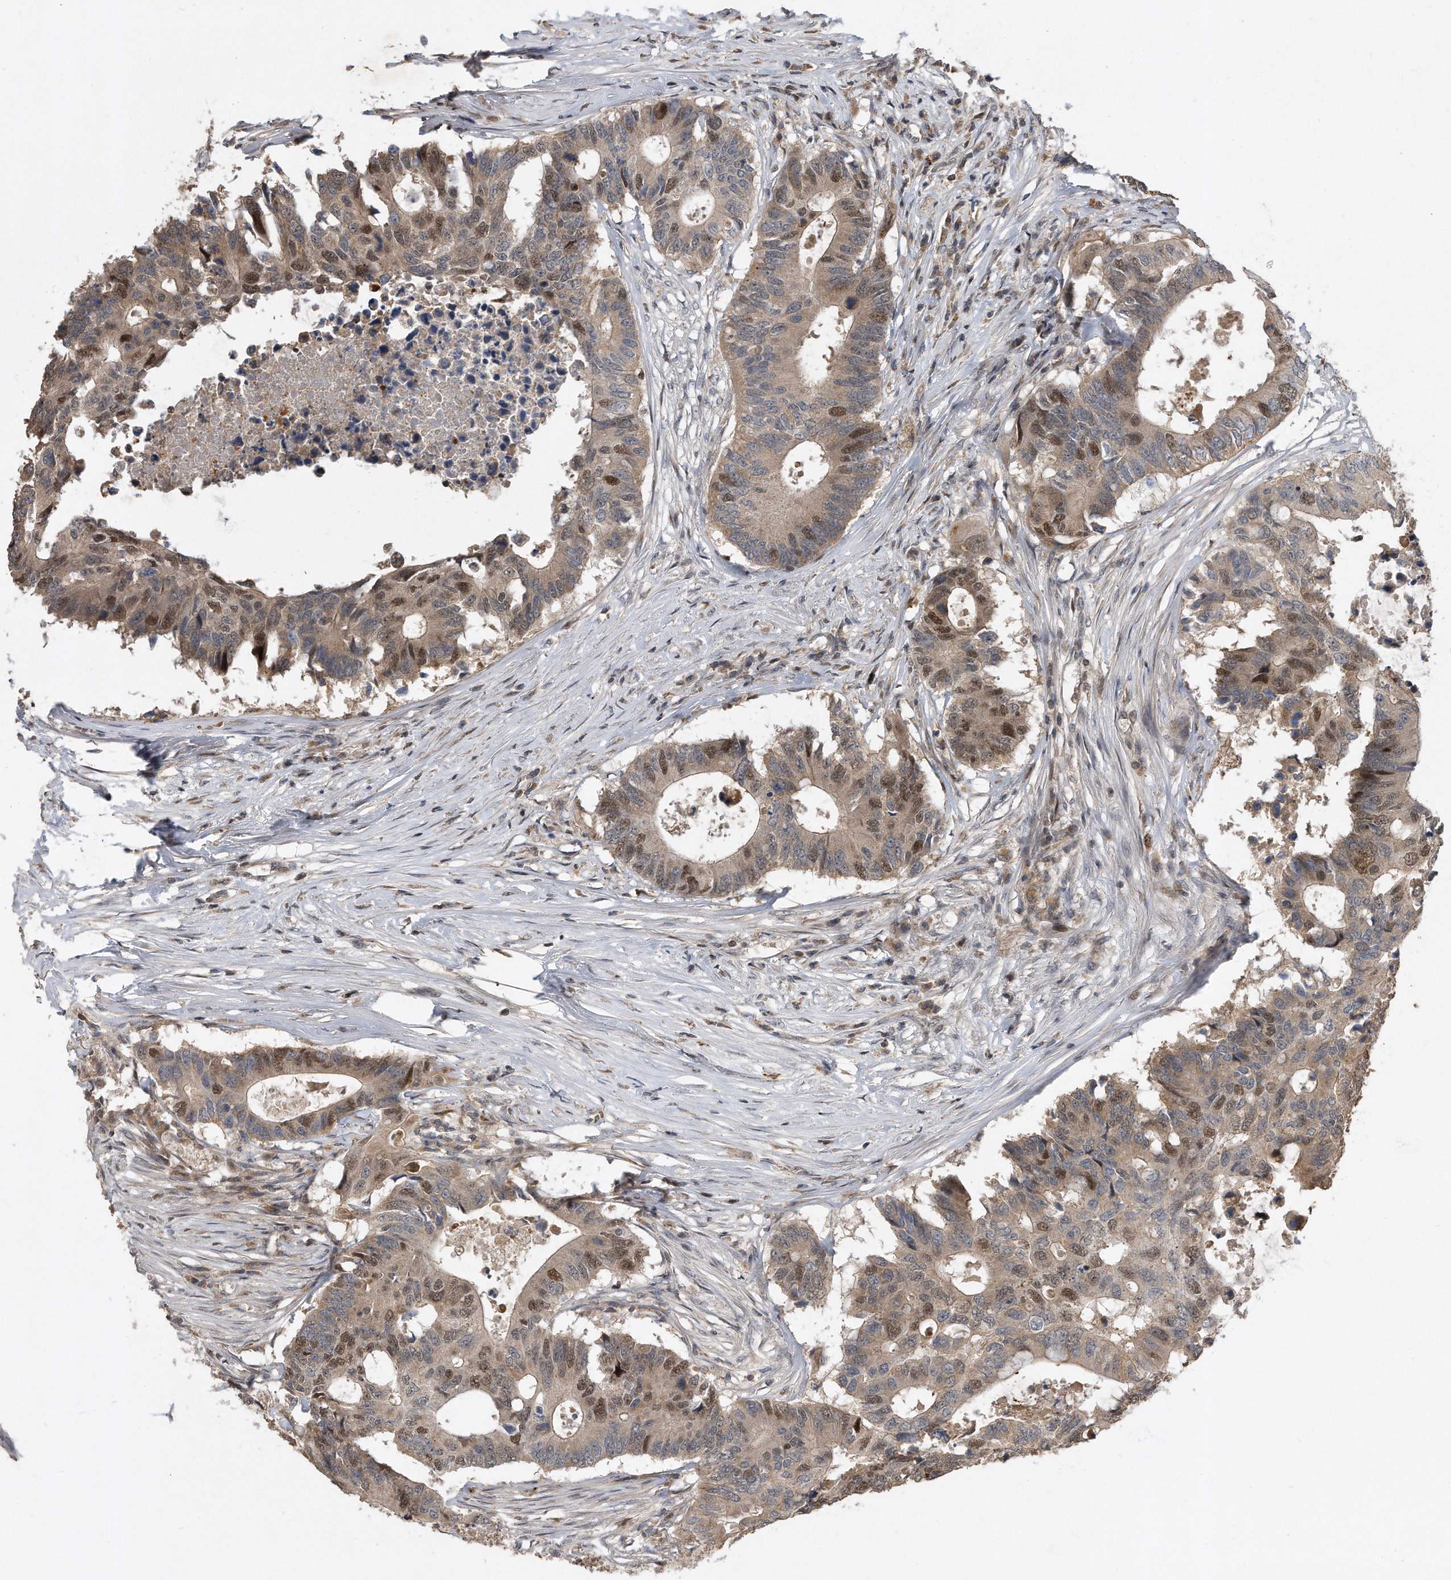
{"staining": {"intensity": "moderate", "quantity": ">75%", "location": "cytoplasmic/membranous,nuclear"}, "tissue": "colorectal cancer", "cell_type": "Tumor cells", "image_type": "cancer", "snomed": [{"axis": "morphology", "description": "Adenocarcinoma, NOS"}, {"axis": "topography", "description": "Colon"}], "caption": "Immunohistochemical staining of colorectal adenocarcinoma exhibits medium levels of moderate cytoplasmic/membranous and nuclear expression in about >75% of tumor cells. Nuclei are stained in blue.", "gene": "PGBD2", "patient": {"sex": "male", "age": 71}}